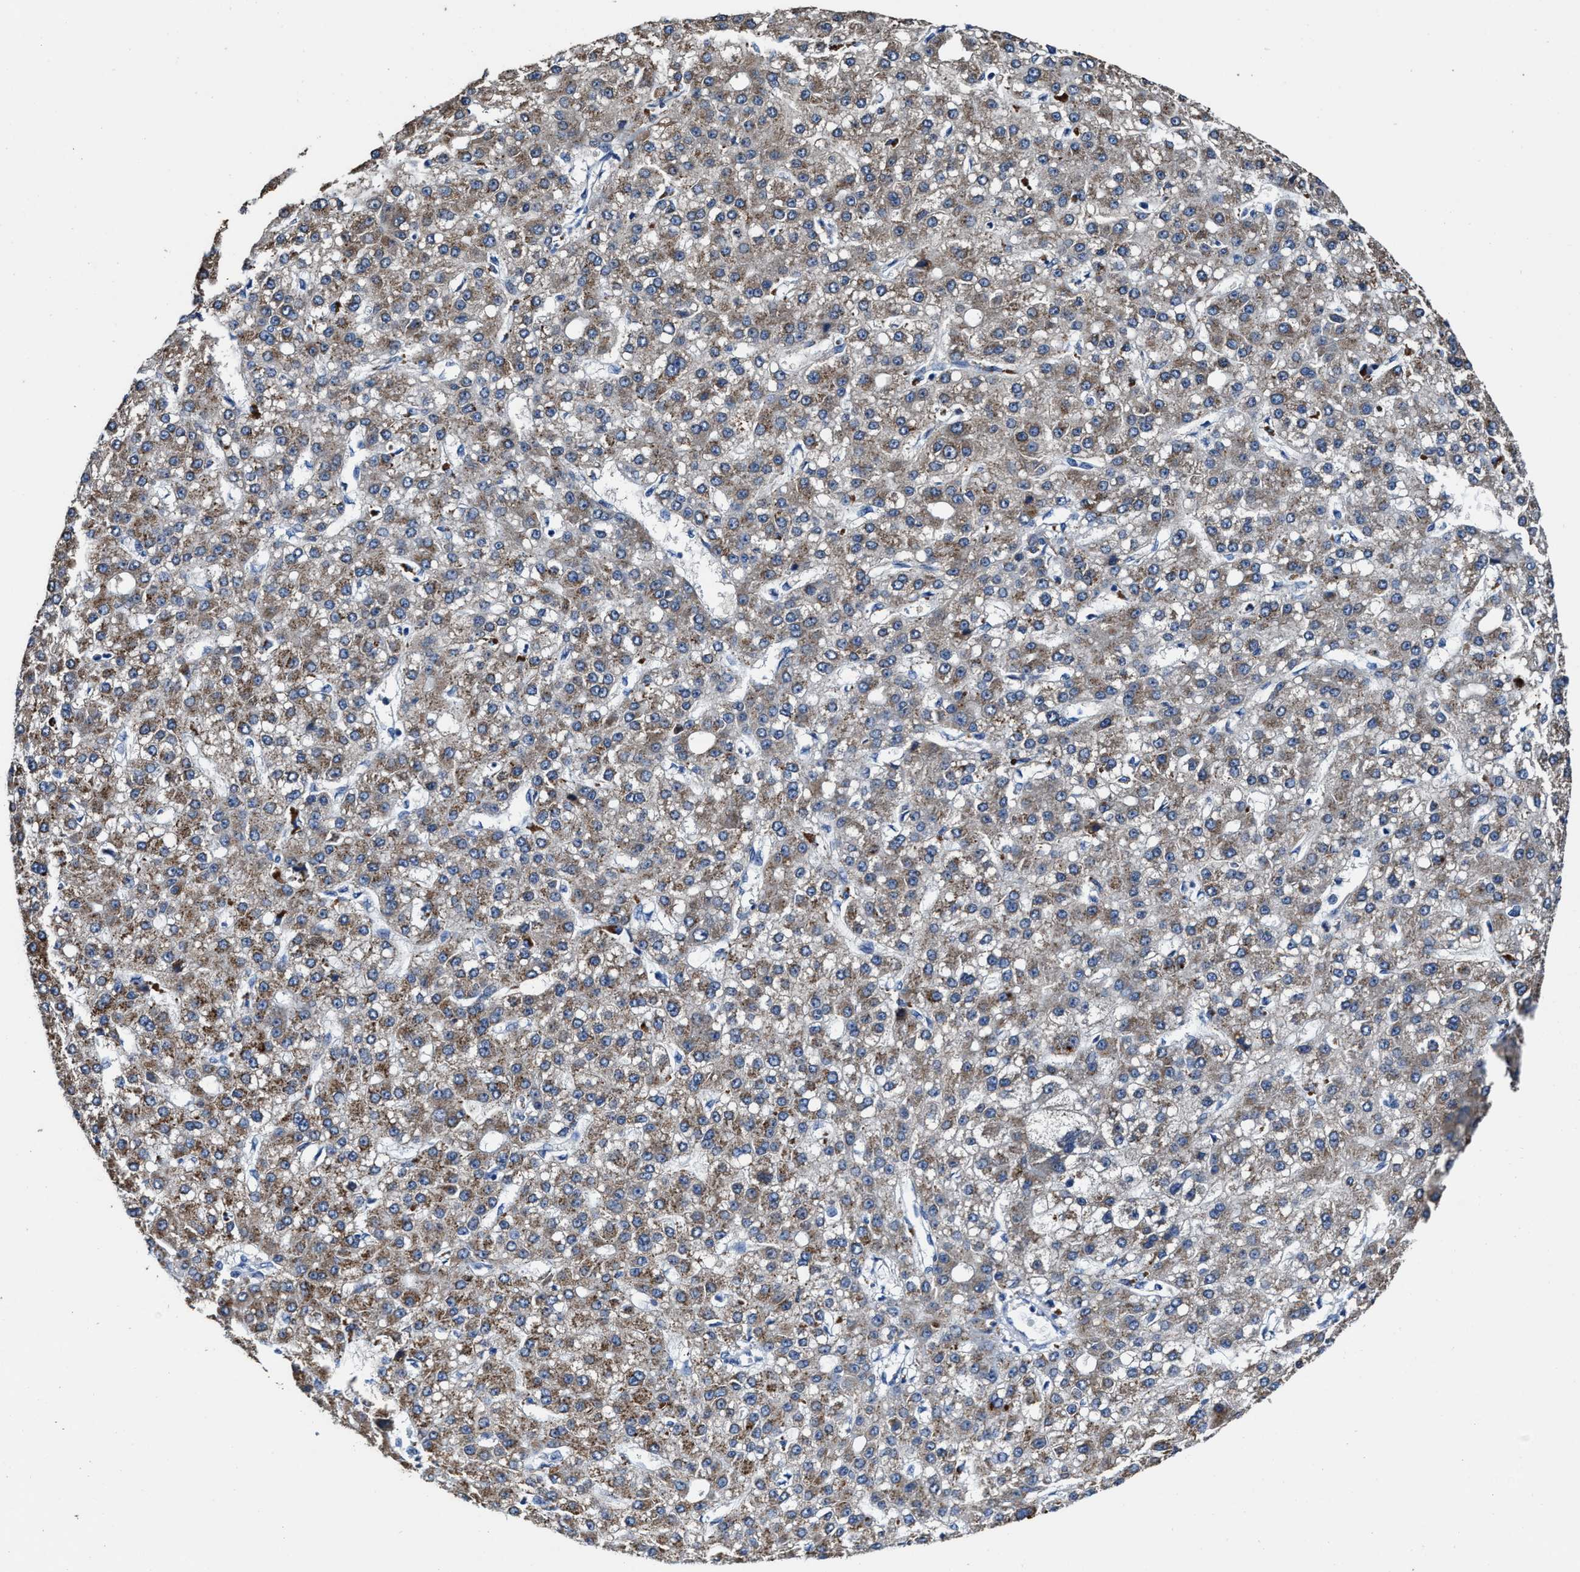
{"staining": {"intensity": "moderate", "quantity": ">75%", "location": "cytoplasmic/membranous"}, "tissue": "liver cancer", "cell_type": "Tumor cells", "image_type": "cancer", "snomed": [{"axis": "morphology", "description": "Carcinoma, Hepatocellular, NOS"}, {"axis": "topography", "description": "Liver"}], "caption": "Human liver cancer (hepatocellular carcinoma) stained with a protein marker displays moderate staining in tumor cells.", "gene": "UBR4", "patient": {"sex": "male", "age": 67}}